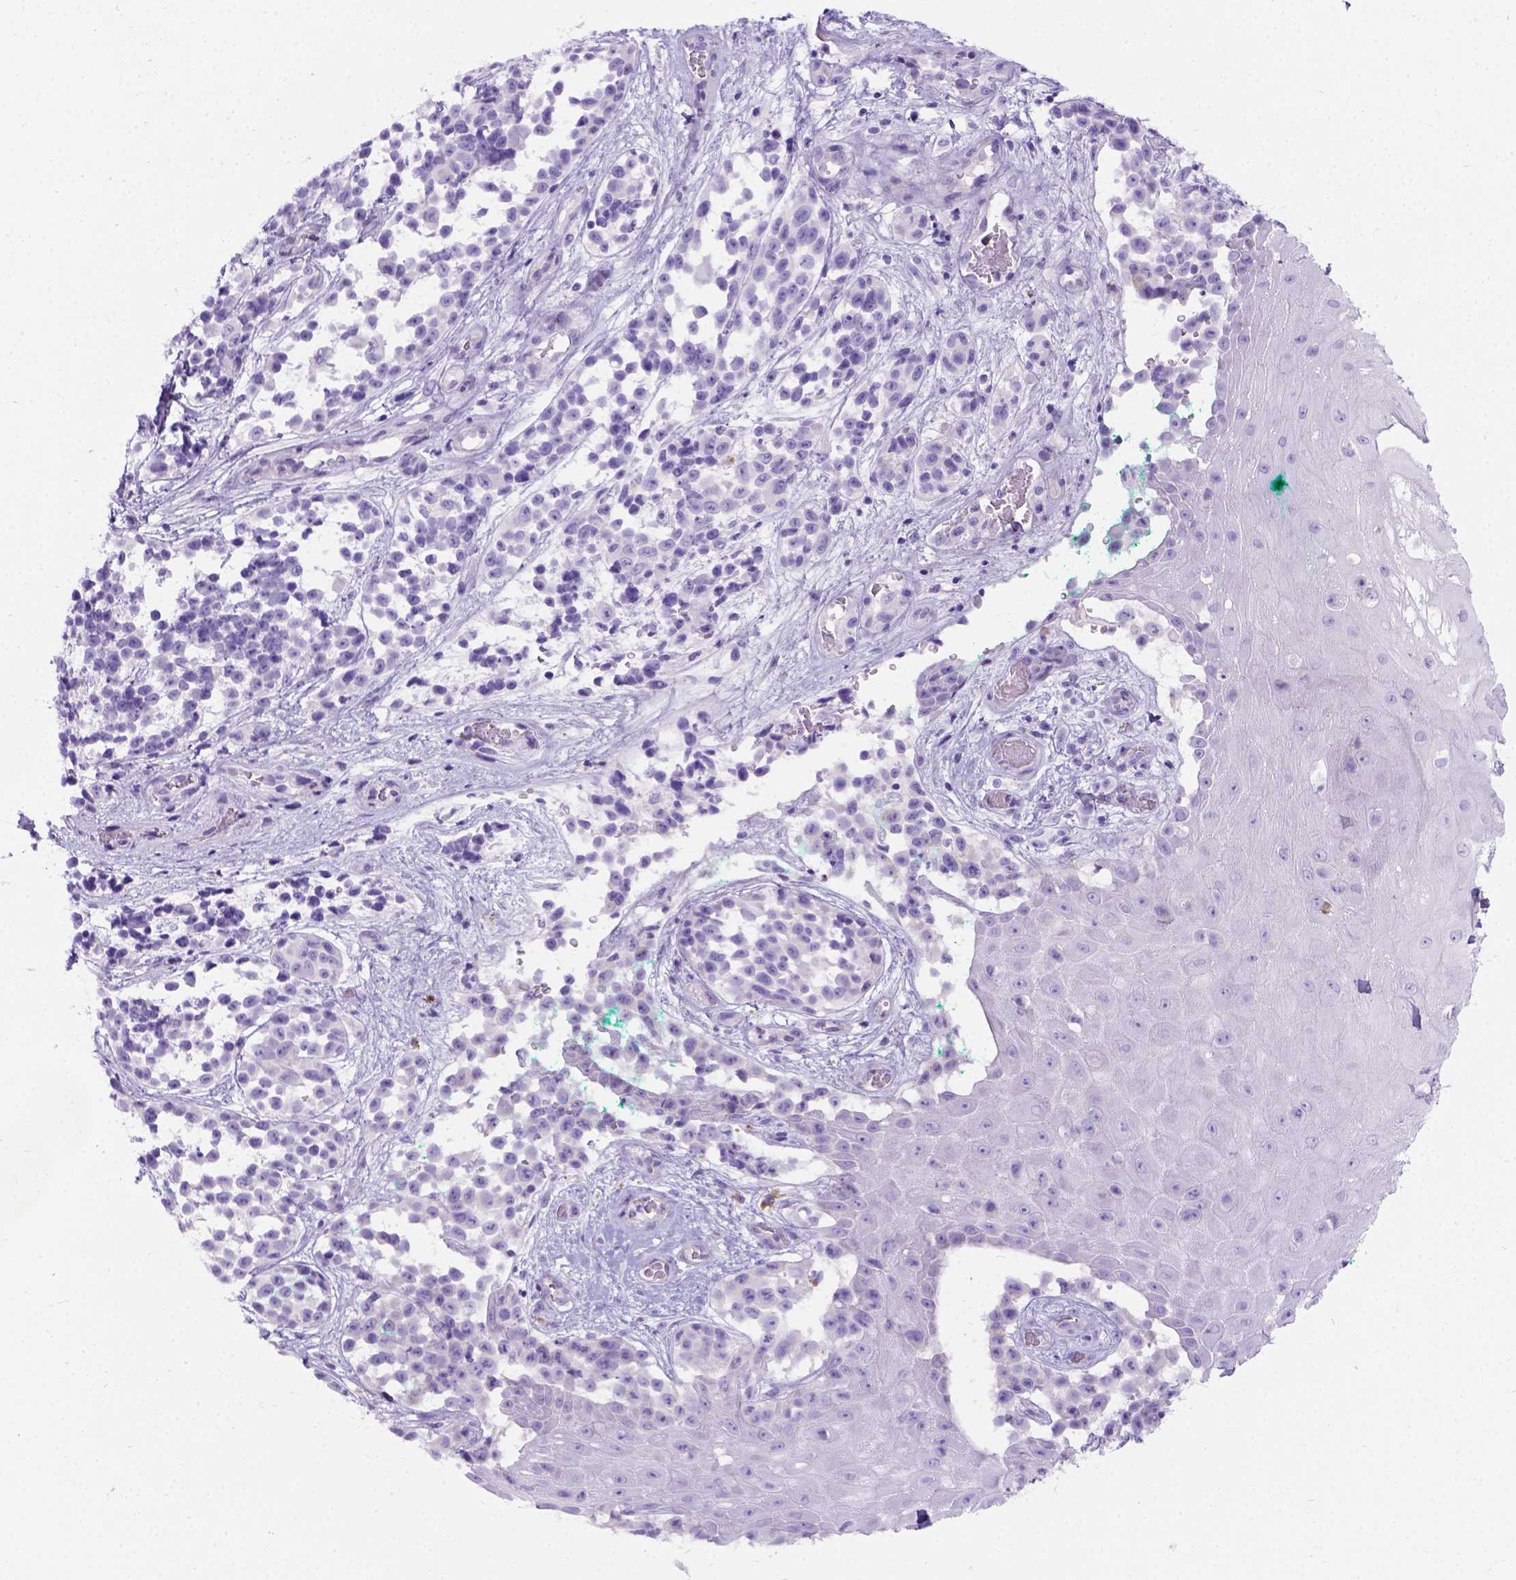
{"staining": {"intensity": "negative", "quantity": "none", "location": "none"}, "tissue": "melanoma", "cell_type": "Tumor cells", "image_type": "cancer", "snomed": [{"axis": "morphology", "description": "Malignant melanoma, NOS"}, {"axis": "topography", "description": "Skin"}], "caption": "A photomicrograph of melanoma stained for a protein displays no brown staining in tumor cells.", "gene": "C7orf57", "patient": {"sex": "female", "age": 88}}